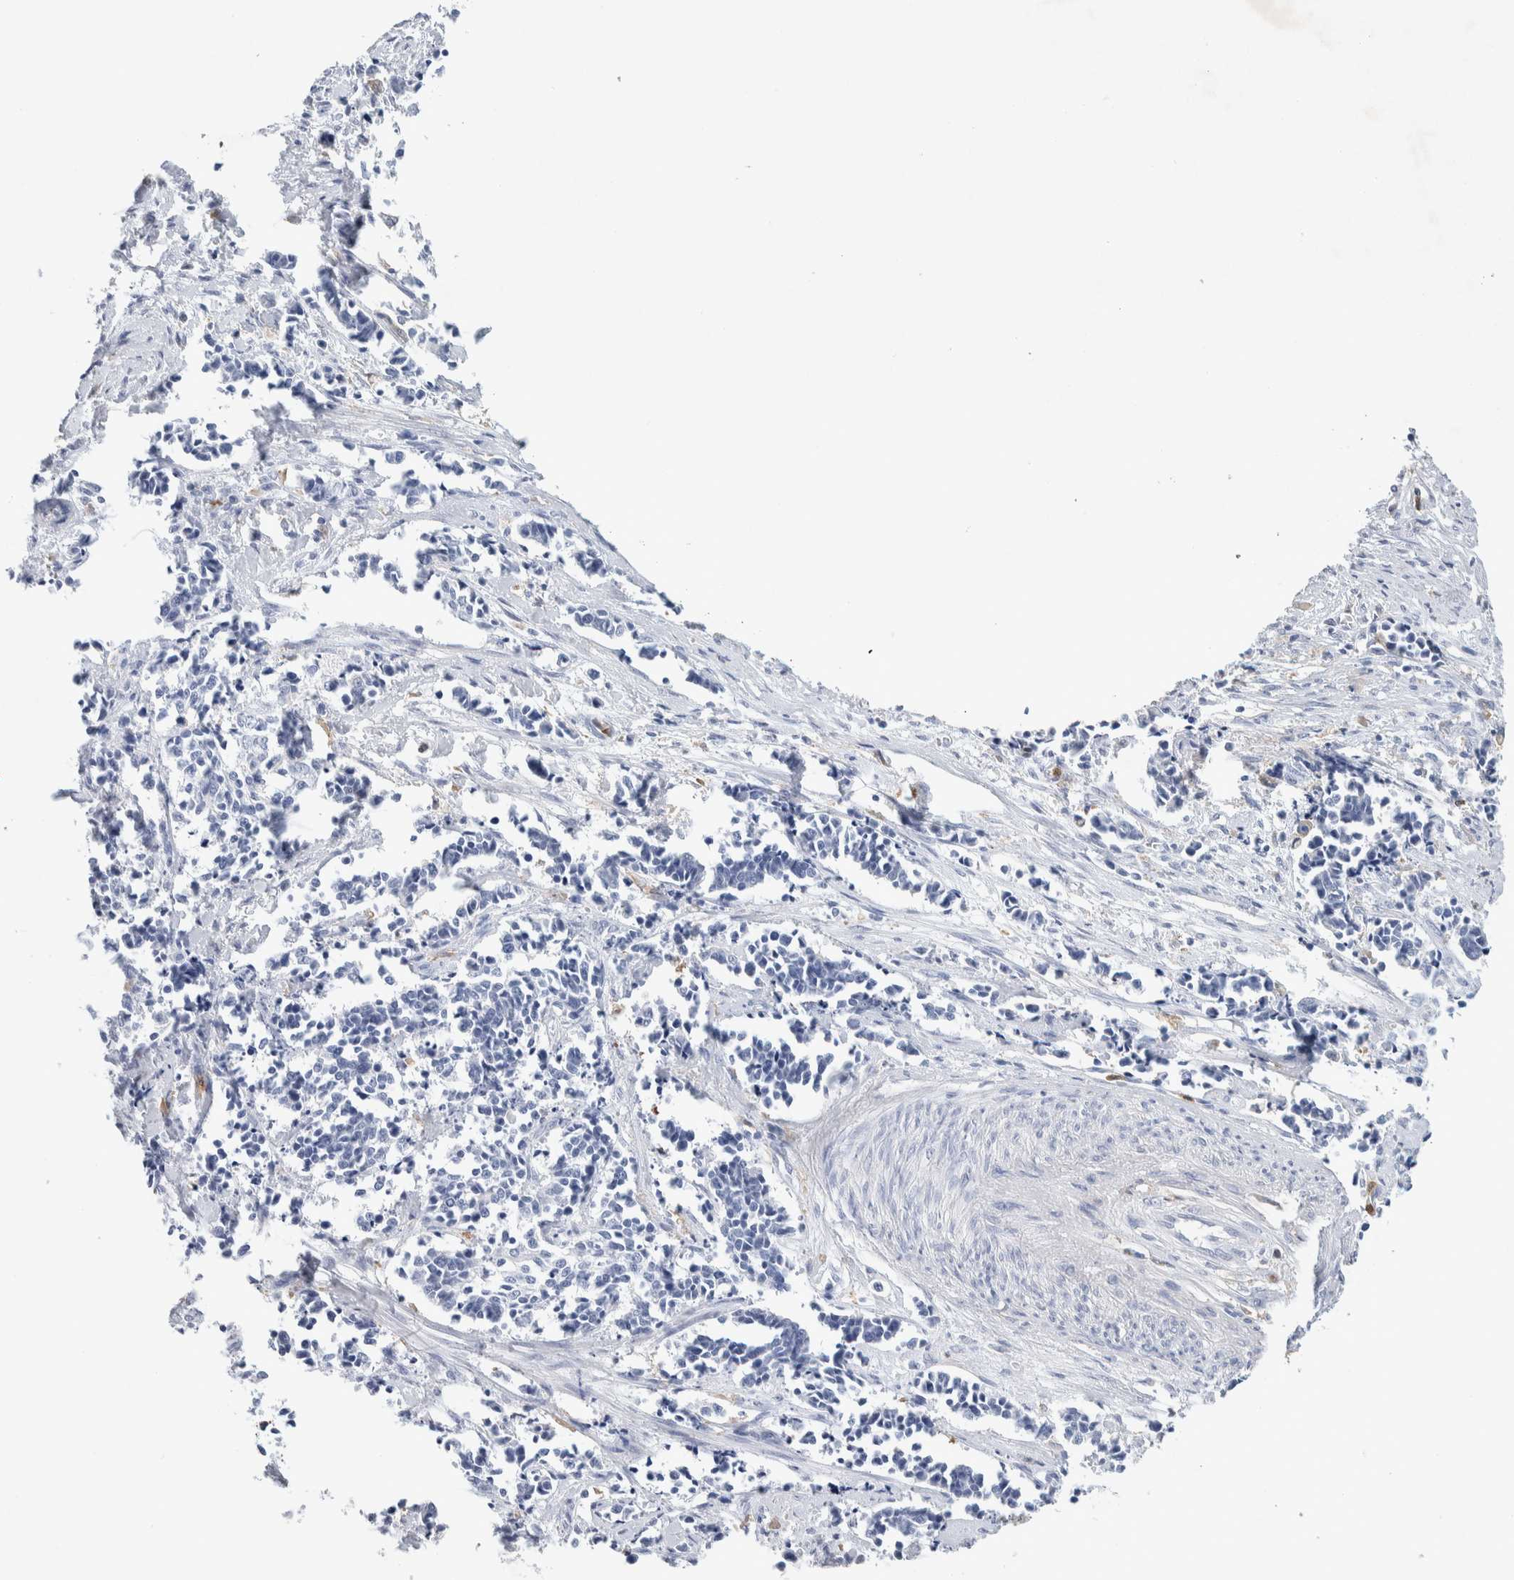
{"staining": {"intensity": "negative", "quantity": "none", "location": "none"}, "tissue": "cervical cancer", "cell_type": "Tumor cells", "image_type": "cancer", "snomed": [{"axis": "morphology", "description": "Normal tissue, NOS"}, {"axis": "morphology", "description": "Squamous cell carcinoma, NOS"}, {"axis": "topography", "description": "Cervix"}], "caption": "Human cervical squamous cell carcinoma stained for a protein using immunohistochemistry (IHC) displays no staining in tumor cells.", "gene": "NCF2", "patient": {"sex": "female", "age": 35}}